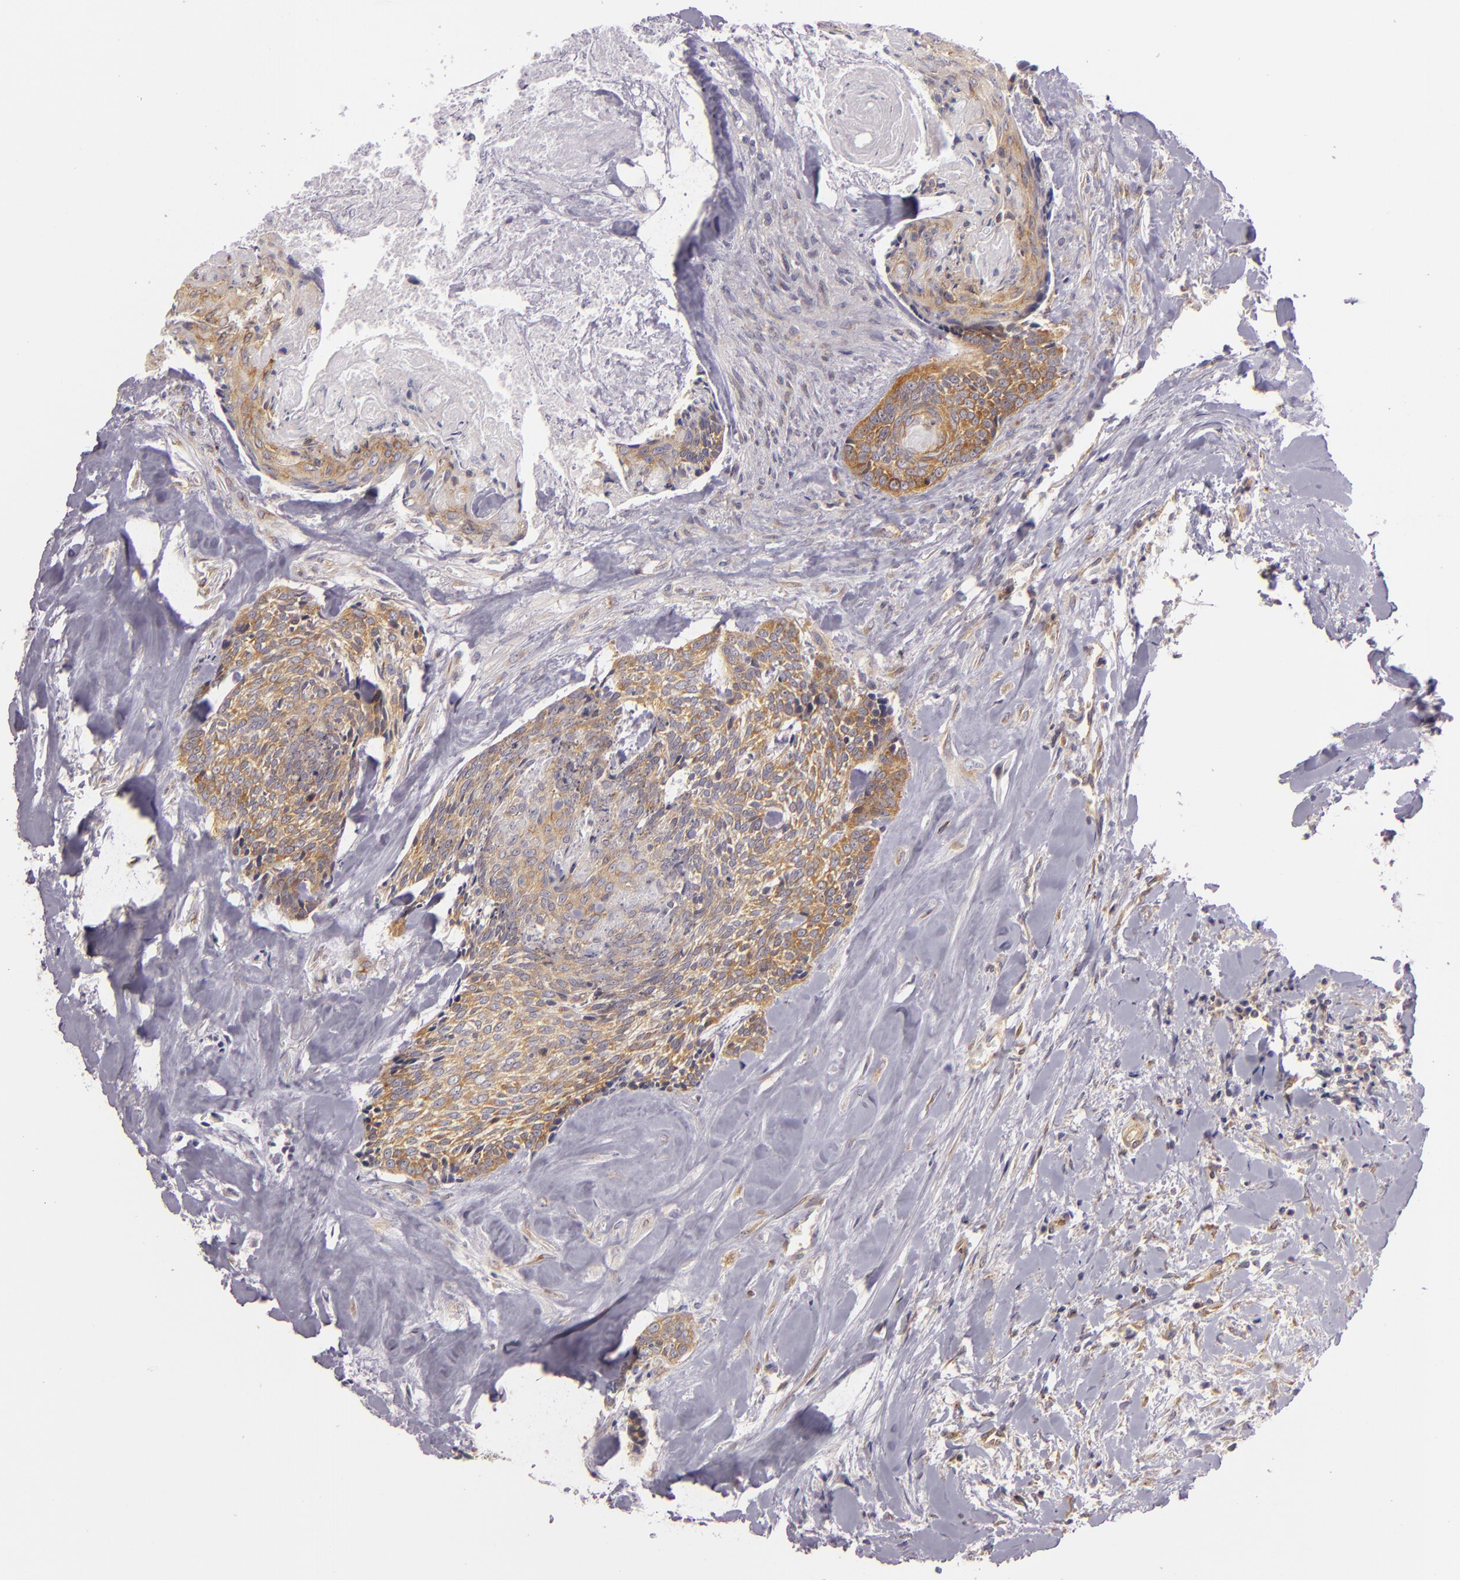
{"staining": {"intensity": "moderate", "quantity": "25%-75%", "location": "cytoplasmic/membranous"}, "tissue": "head and neck cancer", "cell_type": "Tumor cells", "image_type": "cancer", "snomed": [{"axis": "morphology", "description": "Squamous cell carcinoma, NOS"}, {"axis": "topography", "description": "Salivary gland"}, {"axis": "topography", "description": "Head-Neck"}], "caption": "Squamous cell carcinoma (head and neck) stained for a protein demonstrates moderate cytoplasmic/membranous positivity in tumor cells.", "gene": "UPF3B", "patient": {"sex": "male", "age": 70}}